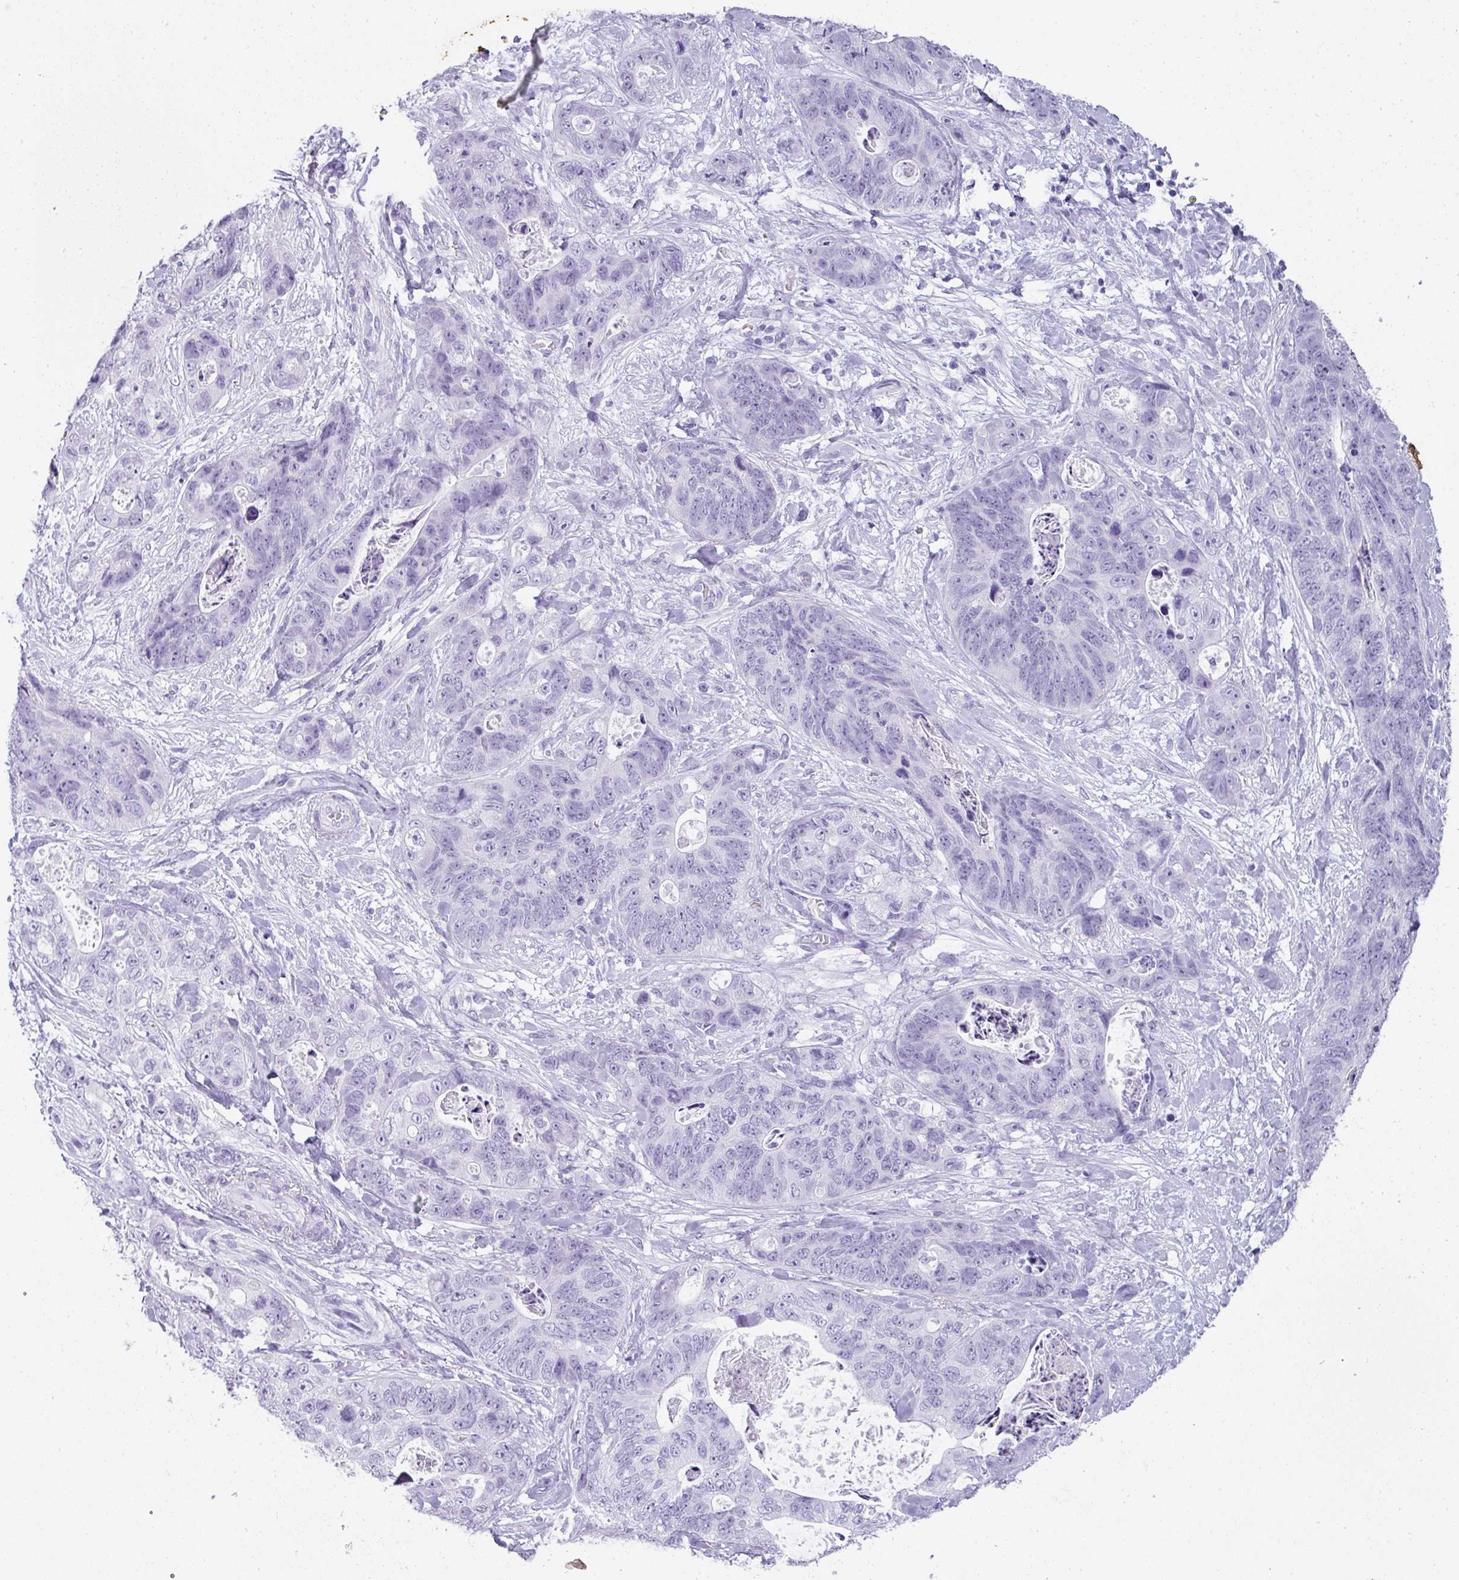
{"staining": {"intensity": "negative", "quantity": "none", "location": "none"}, "tissue": "stomach cancer", "cell_type": "Tumor cells", "image_type": "cancer", "snomed": [{"axis": "morphology", "description": "Normal tissue, NOS"}, {"axis": "morphology", "description": "Adenocarcinoma, NOS"}, {"axis": "topography", "description": "Stomach"}], "caption": "A micrograph of human stomach cancer (adenocarcinoma) is negative for staining in tumor cells.", "gene": "RBMY1F", "patient": {"sex": "female", "age": 89}}